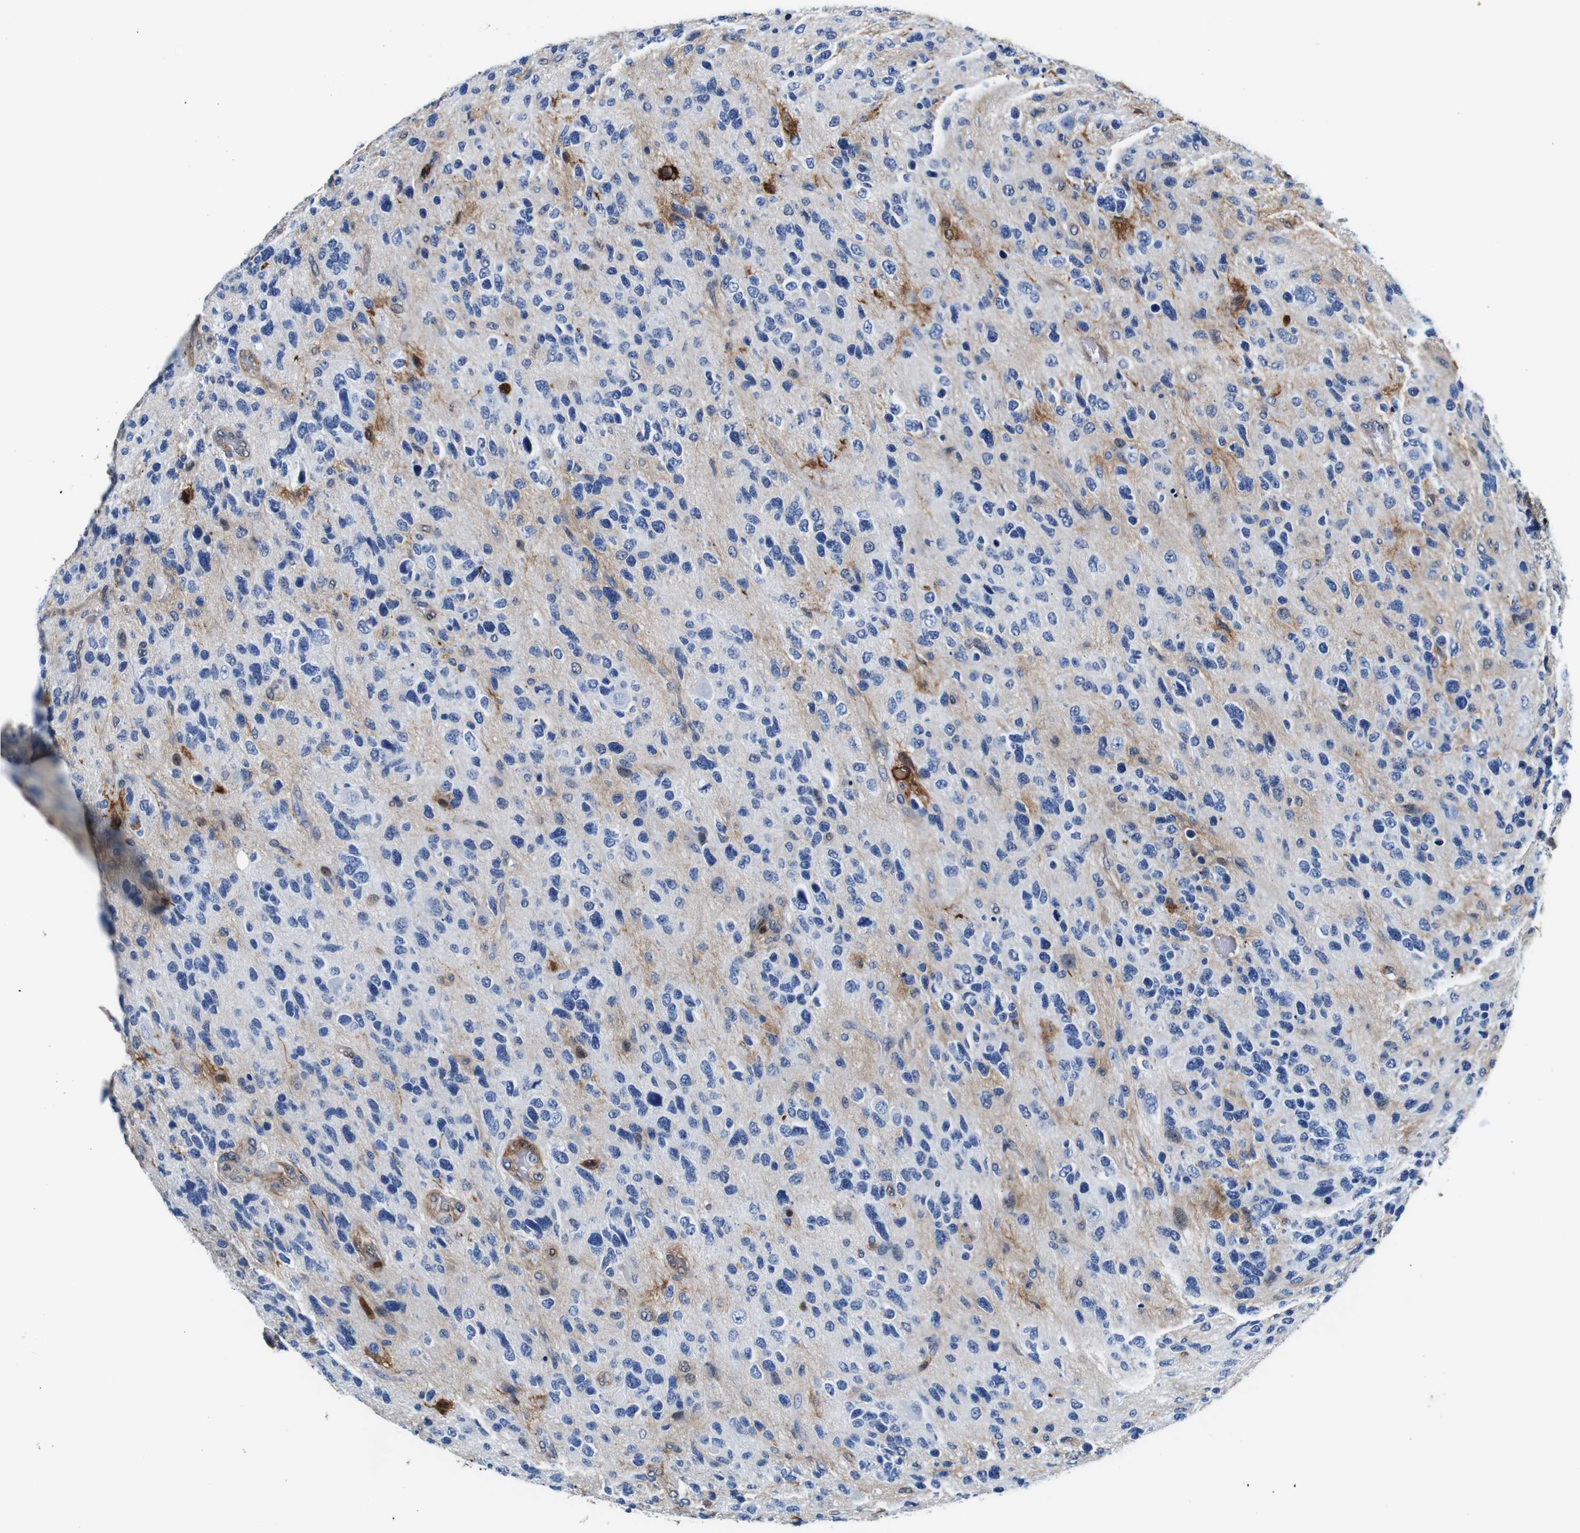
{"staining": {"intensity": "weak", "quantity": "<25%", "location": "cytoplasmic/membranous"}, "tissue": "glioma", "cell_type": "Tumor cells", "image_type": "cancer", "snomed": [{"axis": "morphology", "description": "Glioma, malignant, High grade"}, {"axis": "topography", "description": "Brain"}], "caption": "DAB (3,3'-diaminobenzidine) immunohistochemical staining of human high-grade glioma (malignant) reveals no significant positivity in tumor cells. (DAB (3,3'-diaminobenzidine) immunohistochemistry with hematoxylin counter stain).", "gene": "ANXA1", "patient": {"sex": "female", "age": 58}}